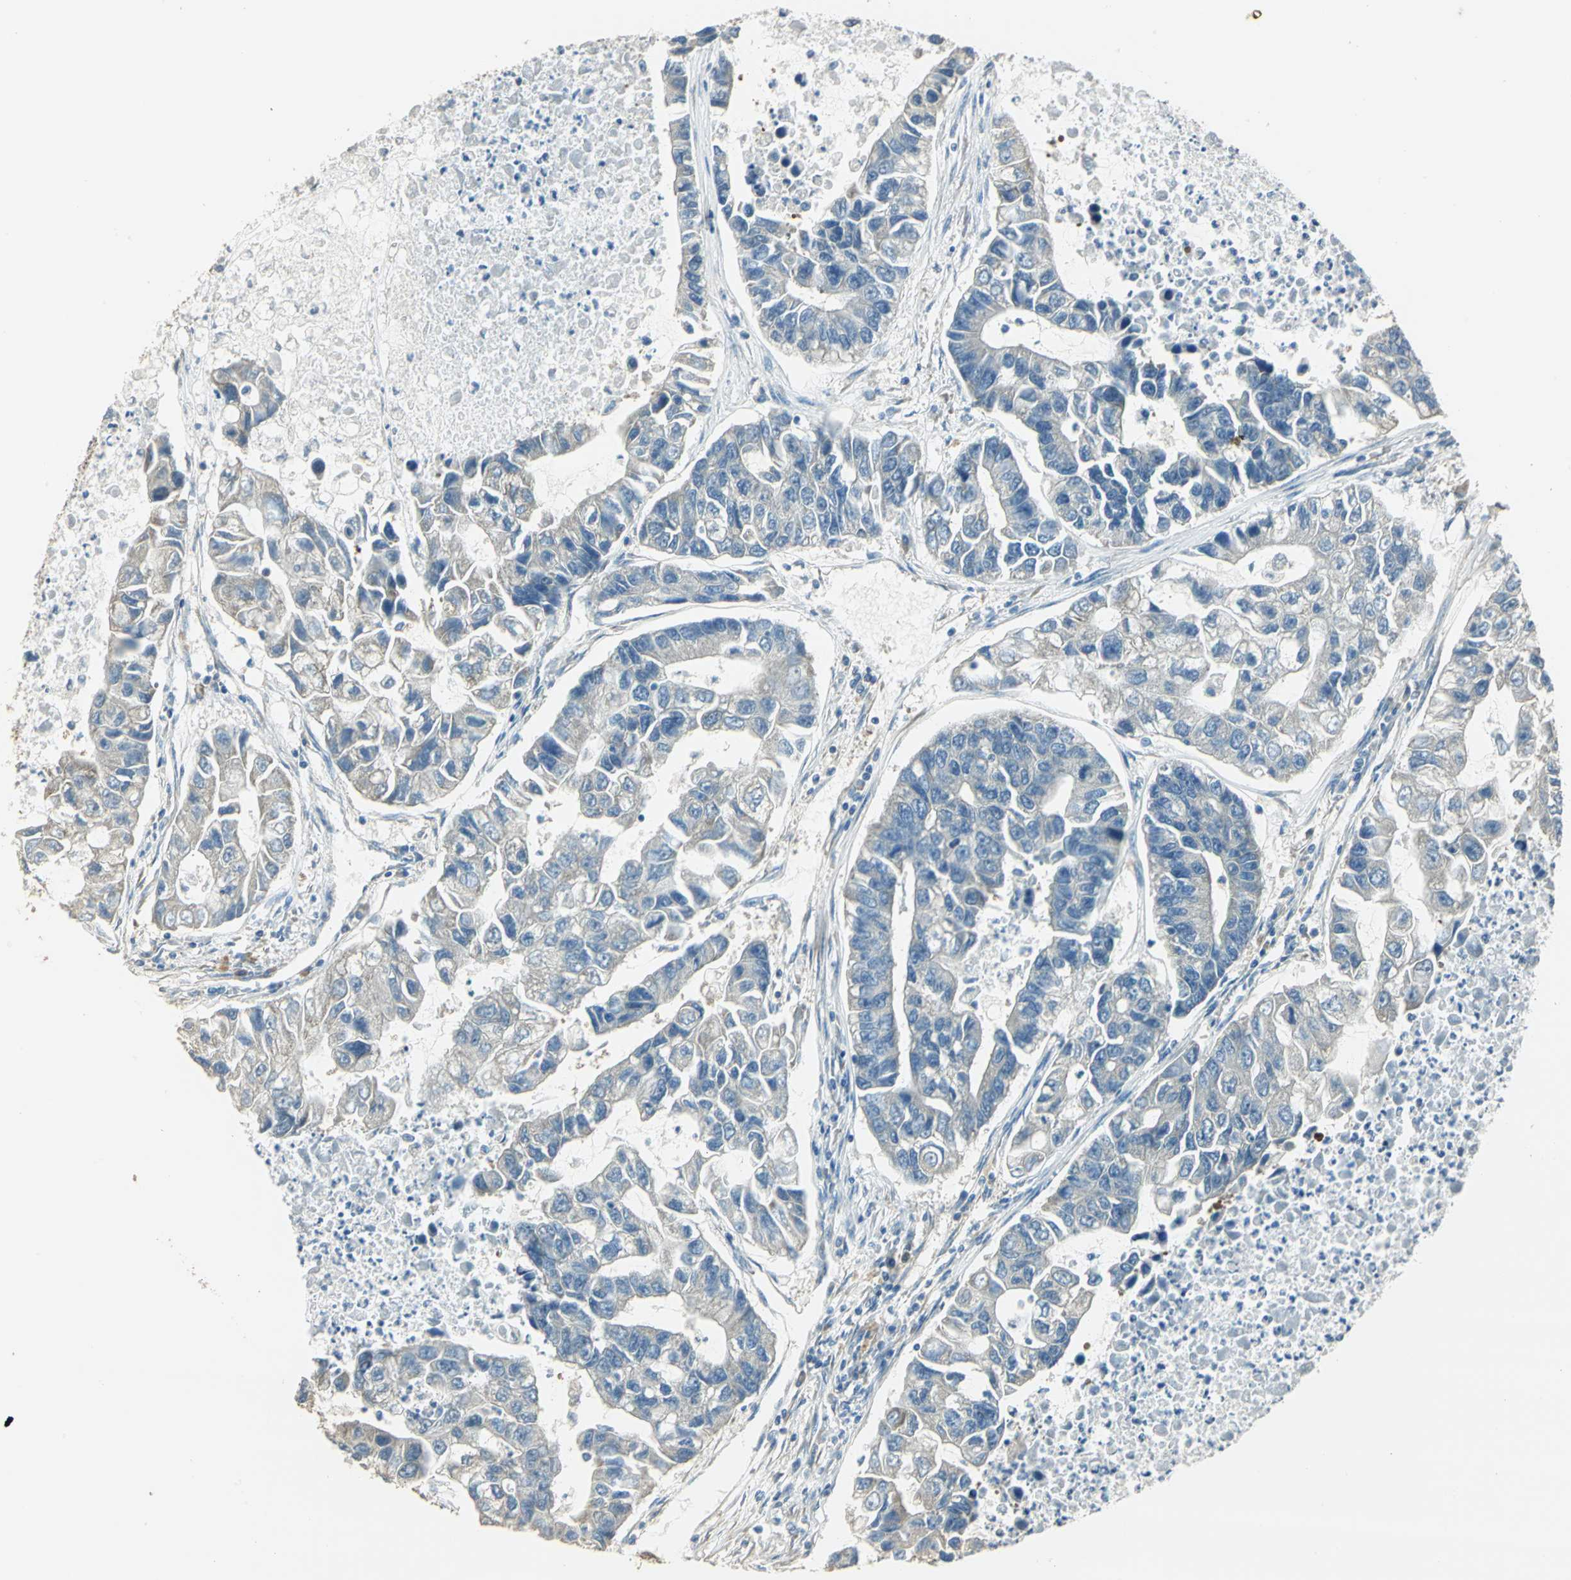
{"staining": {"intensity": "weak", "quantity": "<25%", "location": "cytoplasmic/membranous"}, "tissue": "lung cancer", "cell_type": "Tumor cells", "image_type": "cancer", "snomed": [{"axis": "morphology", "description": "Adenocarcinoma, NOS"}, {"axis": "topography", "description": "Lung"}], "caption": "DAB immunohistochemical staining of human lung adenocarcinoma exhibits no significant expression in tumor cells. The staining was performed using DAB (3,3'-diaminobenzidine) to visualize the protein expression in brown, while the nuclei were stained in blue with hematoxylin (Magnification: 20x).", "gene": "SHC2", "patient": {"sex": "female", "age": 51}}